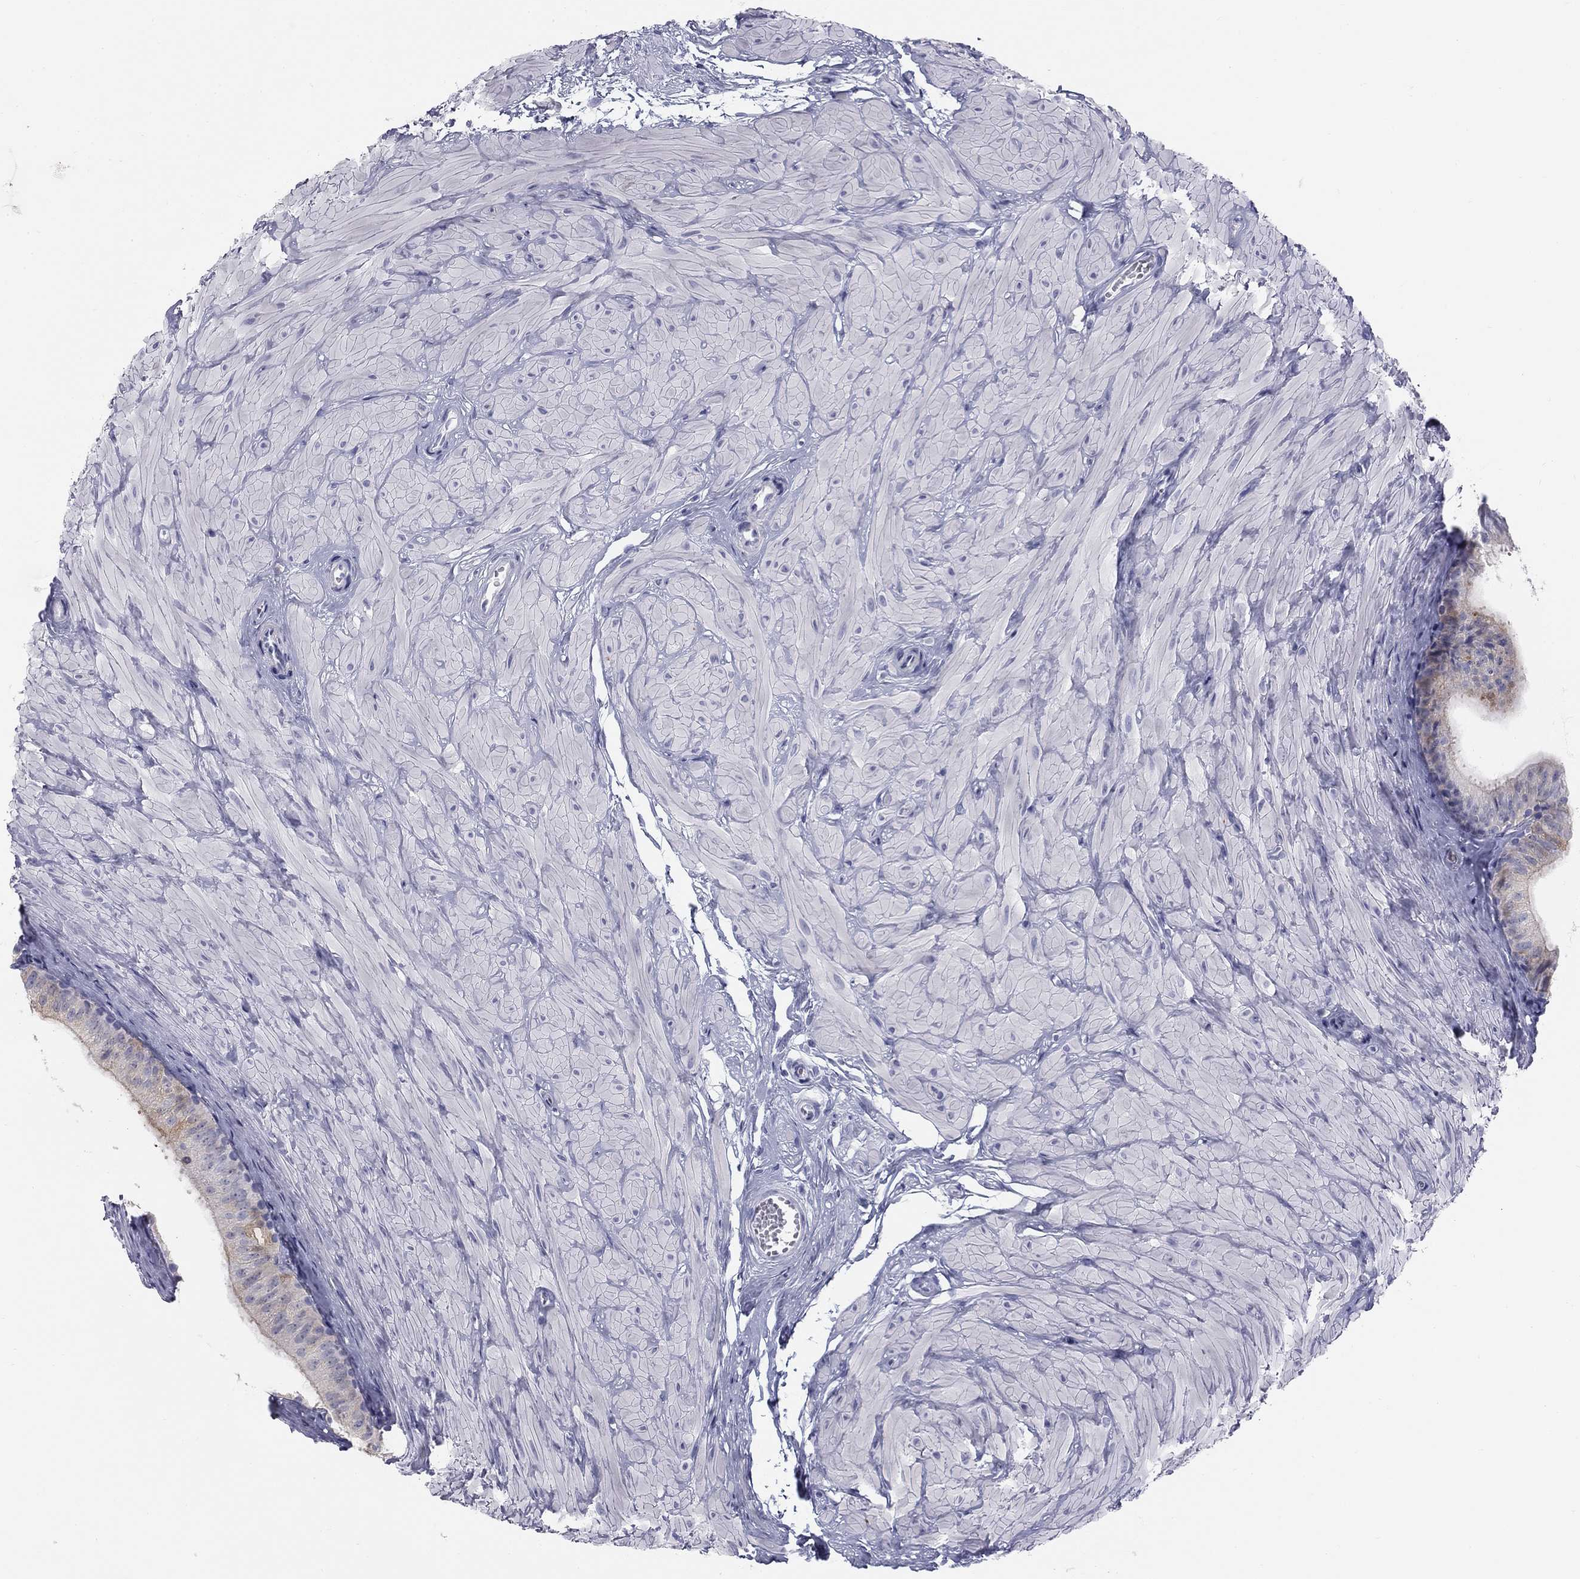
{"staining": {"intensity": "moderate", "quantity": "25%-75%", "location": "cytoplasmic/membranous"}, "tissue": "epididymis", "cell_type": "Glandular cells", "image_type": "normal", "snomed": [{"axis": "morphology", "description": "Normal tissue, NOS"}, {"axis": "topography", "description": "Epididymis"}, {"axis": "topography", "description": "Vas deferens"}], "caption": "A high-resolution photomicrograph shows immunohistochemistry staining of normal epididymis, which reveals moderate cytoplasmic/membranous staining in approximately 25%-75% of glandular cells.", "gene": "SULT2B1", "patient": {"sex": "male", "age": 23}}